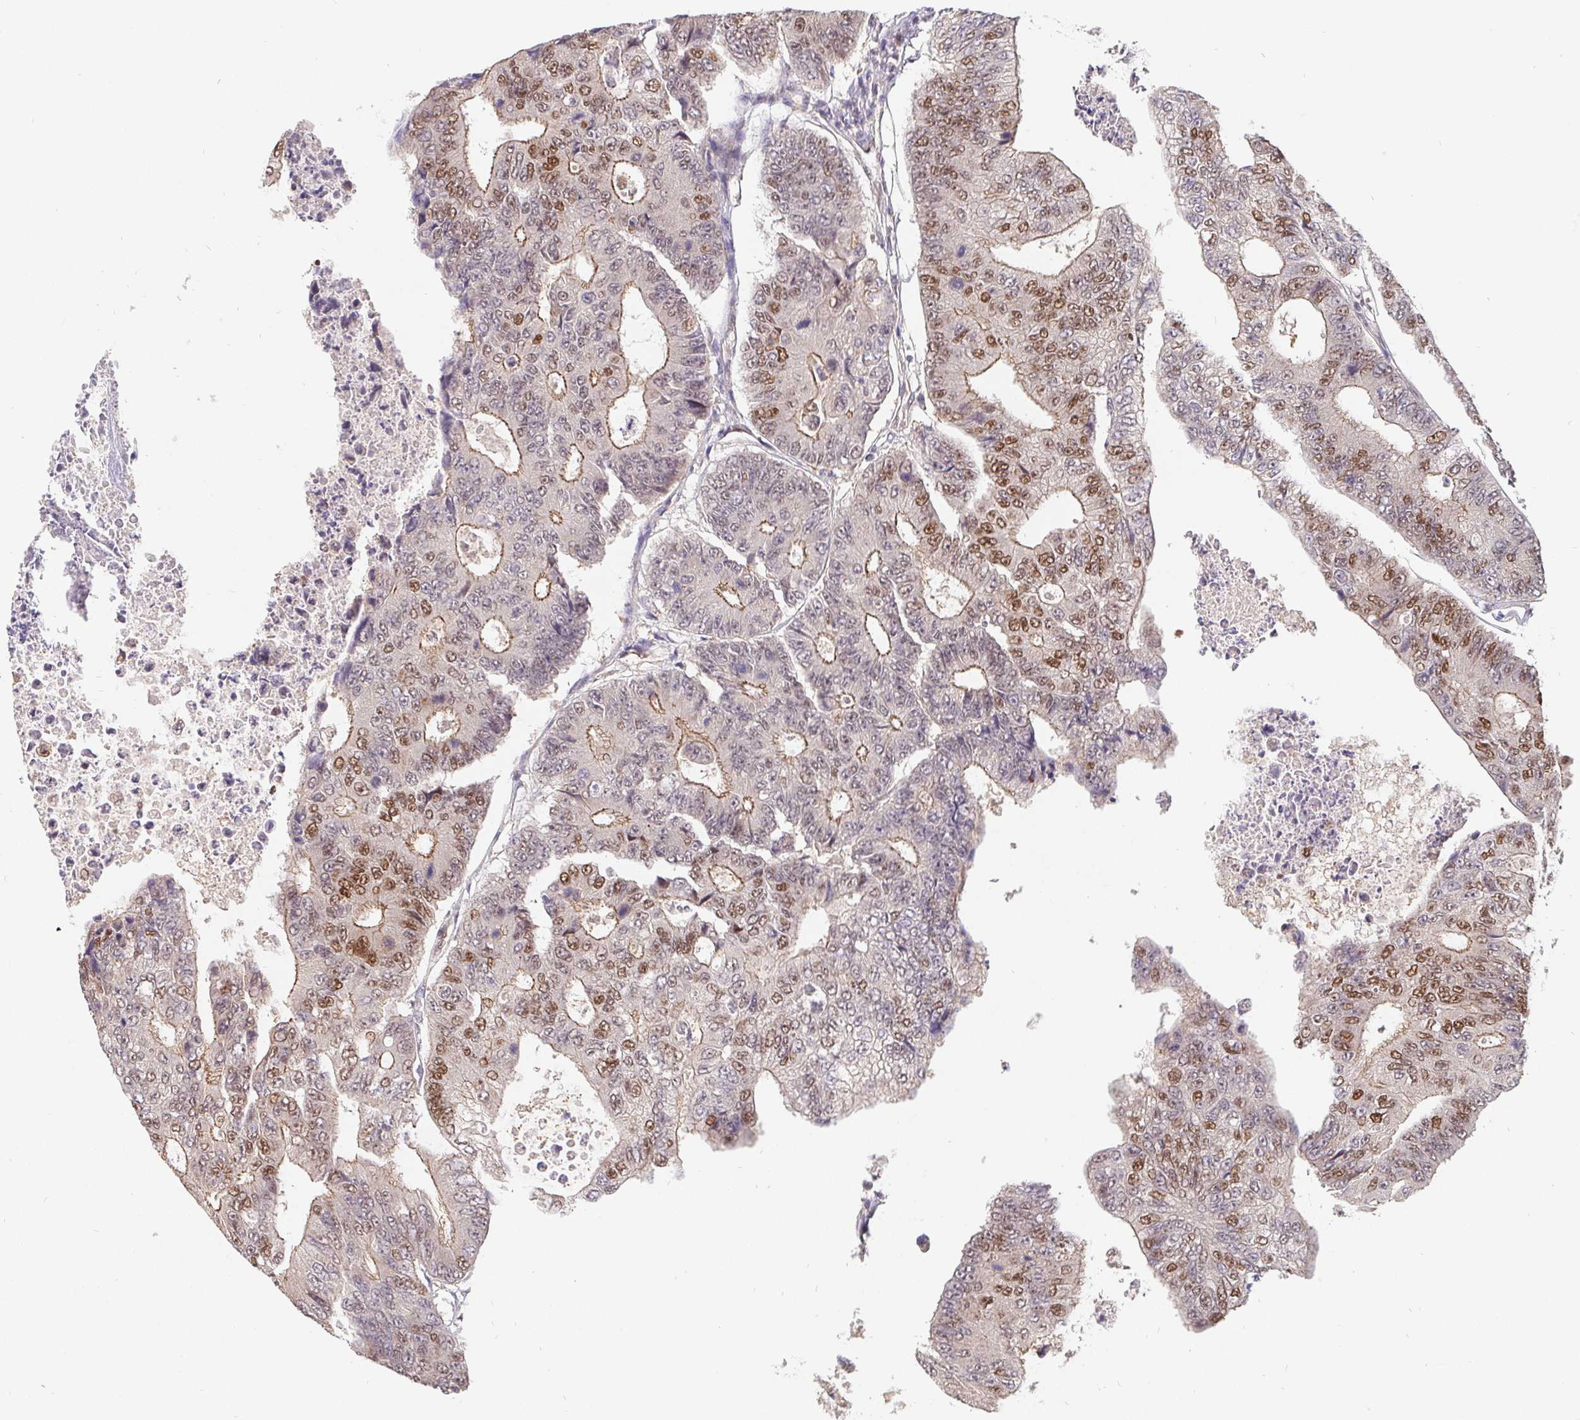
{"staining": {"intensity": "moderate", "quantity": "25%-75%", "location": "cytoplasmic/membranous,nuclear"}, "tissue": "colorectal cancer", "cell_type": "Tumor cells", "image_type": "cancer", "snomed": [{"axis": "morphology", "description": "Adenocarcinoma, NOS"}, {"axis": "topography", "description": "Colon"}], "caption": "Brown immunohistochemical staining in human colorectal adenocarcinoma exhibits moderate cytoplasmic/membranous and nuclear staining in about 25%-75% of tumor cells. Immunohistochemistry (ihc) stains the protein of interest in brown and the nuclei are stained blue.", "gene": "POU2F1", "patient": {"sex": "female", "age": 48}}